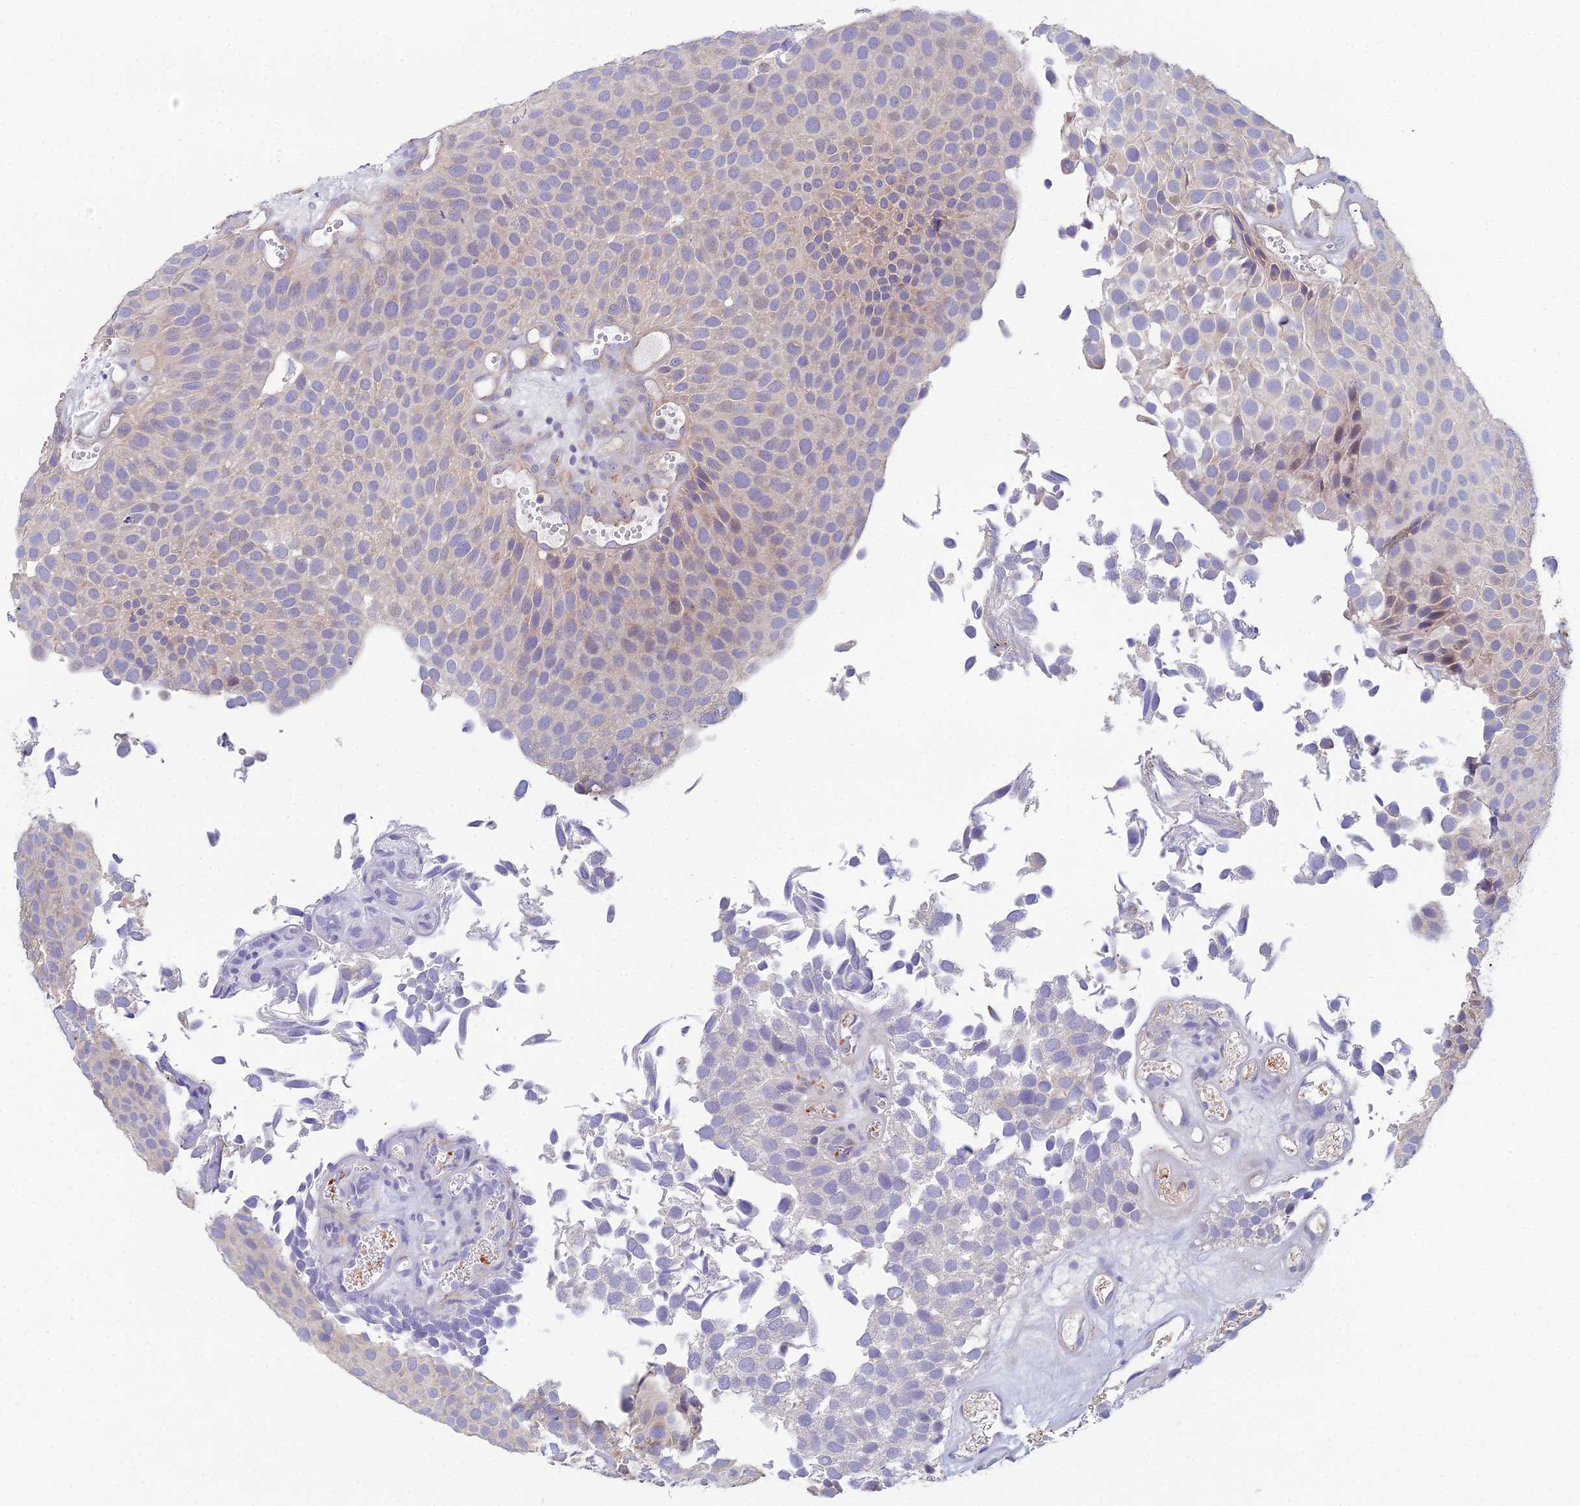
{"staining": {"intensity": "negative", "quantity": "none", "location": "none"}, "tissue": "urothelial cancer", "cell_type": "Tumor cells", "image_type": "cancer", "snomed": [{"axis": "morphology", "description": "Urothelial carcinoma, Low grade"}, {"axis": "topography", "description": "Urinary bladder"}], "caption": "A high-resolution histopathology image shows immunohistochemistry staining of low-grade urothelial carcinoma, which demonstrates no significant expression in tumor cells.", "gene": "ZNF564", "patient": {"sex": "male", "age": 89}}